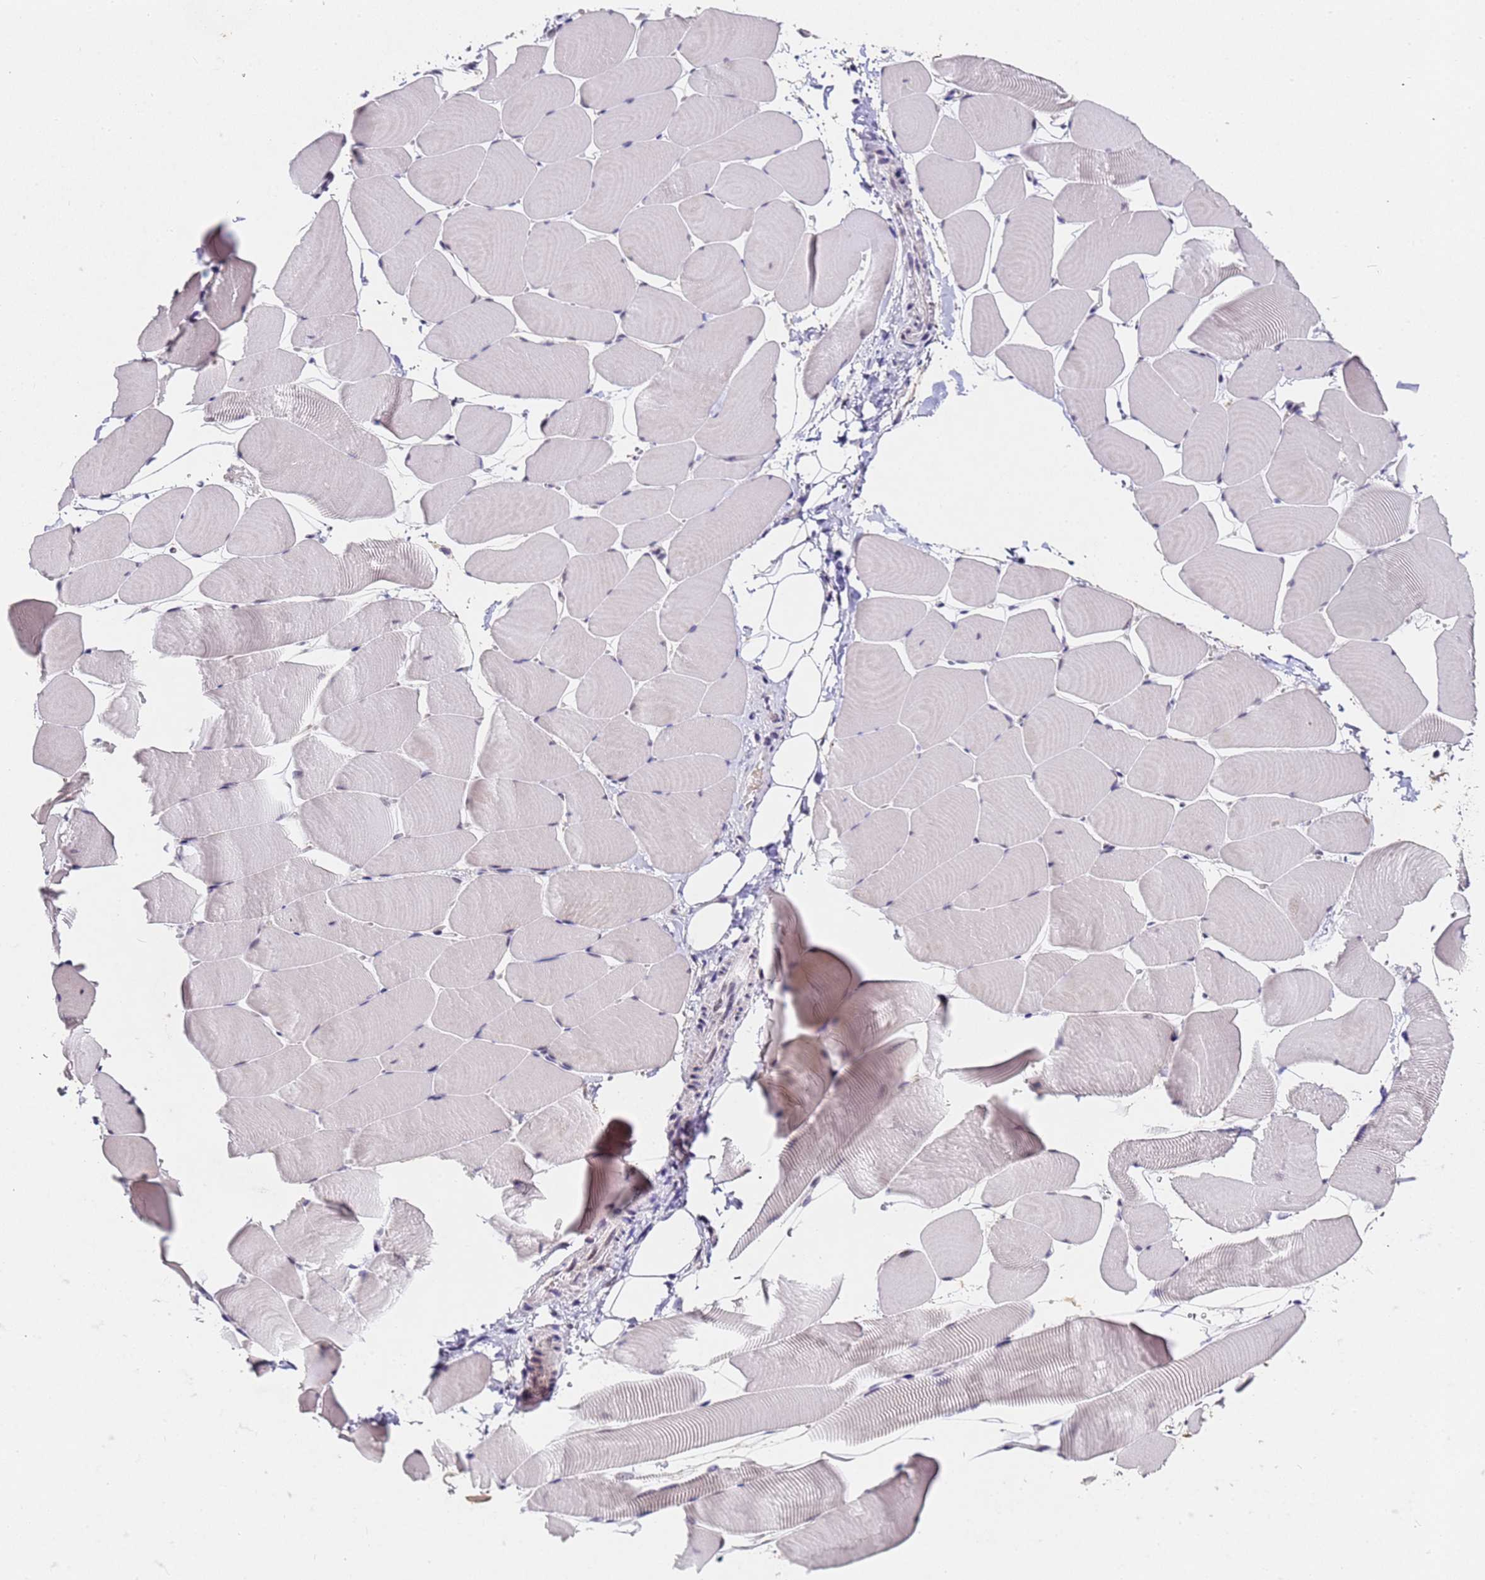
{"staining": {"intensity": "negative", "quantity": "none", "location": "none"}, "tissue": "skeletal muscle", "cell_type": "Myocytes", "image_type": "normal", "snomed": [{"axis": "morphology", "description": "Normal tissue, NOS"}, {"axis": "topography", "description": "Skeletal muscle"}], "caption": "This is an immunohistochemistry (IHC) histopathology image of normal skeletal muscle. There is no expression in myocytes.", "gene": "FNBP4", "patient": {"sex": "male", "age": 25}}